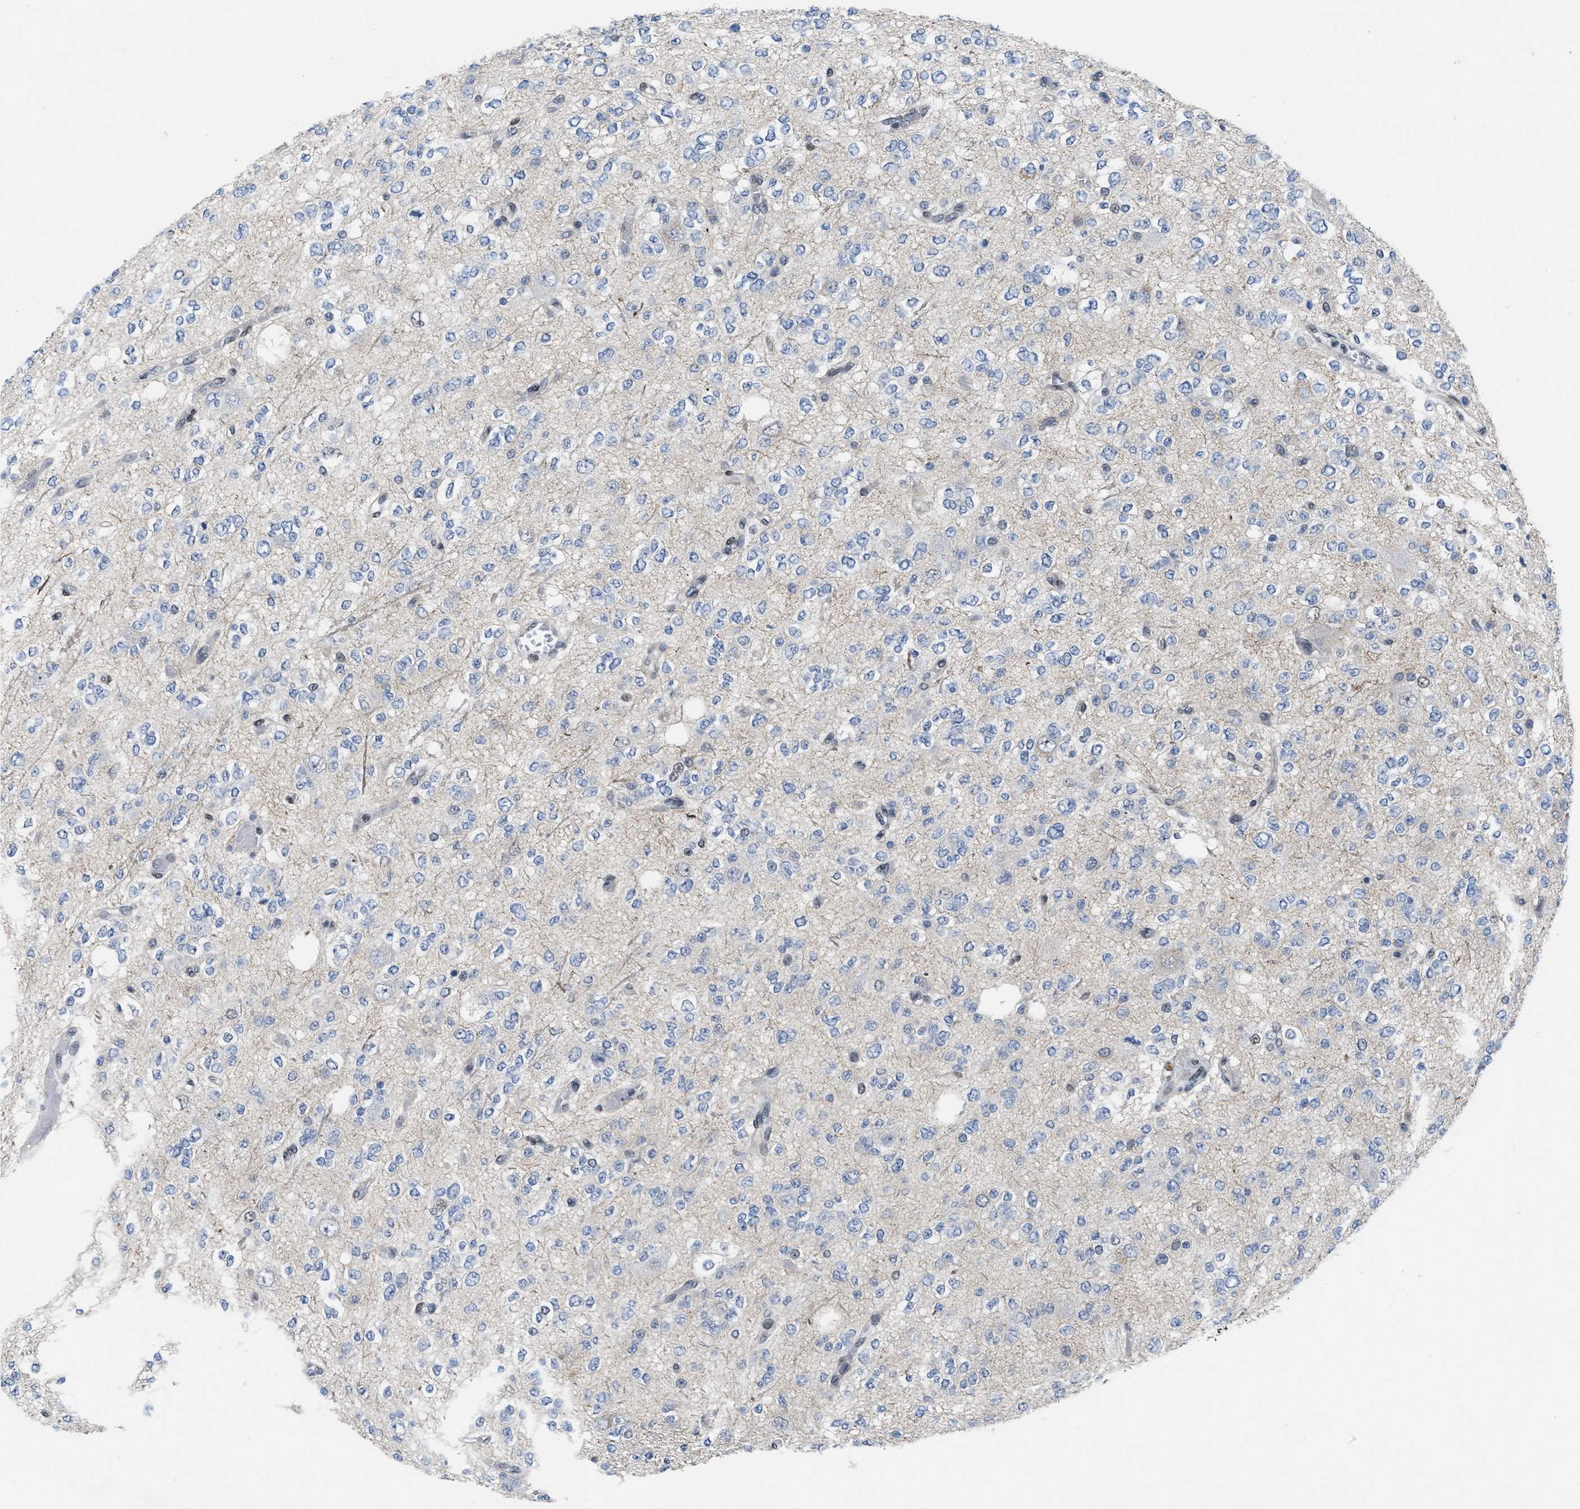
{"staining": {"intensity": "negative", "quantity": "none", "location": "none"}, "tissue": "glioma", "cell_type": "Tumor cells", "image_type": "cancer", "snomed": [{"axis": "morphology", "description": "Glioma, malignant, Low grade"}, {"axis": "topography", "description": "Brain"}], "caption": "DAB immunohistochemical staining of human malignant glioma (low-grade) shows no significant expression in tumor cells.", "gene": "MIER1", "patient": {"sex": "male", "age": 38}}